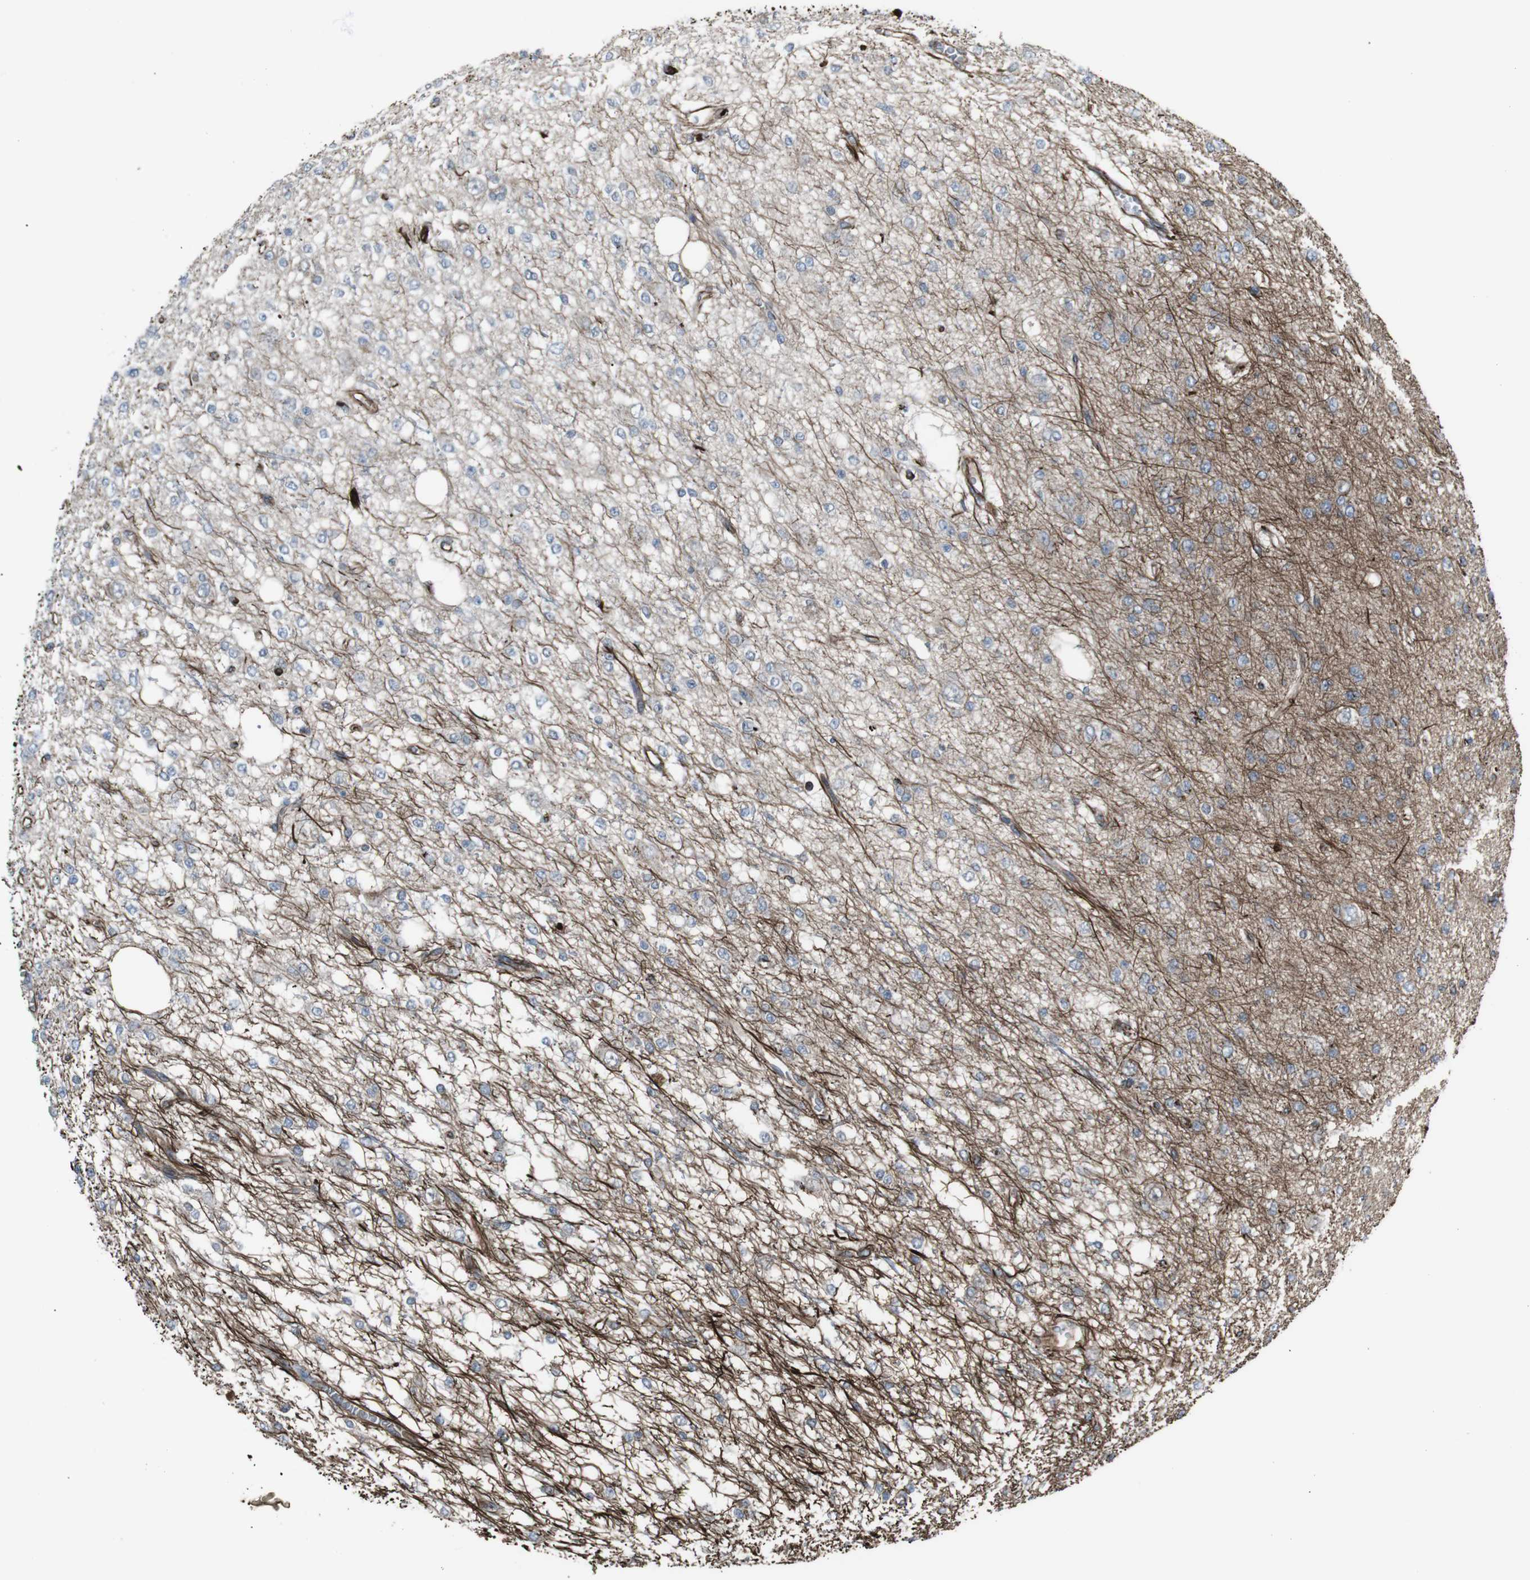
{"staining": {"intensity": "negative", "quantity": "none", "location": "none"}, "tissue": "glioma", "cell_type": "Tumor cells", "image_type": "cancer", "snomed": [{"axis": "morphology", "description": "Glioma, malignant, Low grade"}, {"axis": "topography", "description": "Brain"}], "caption": "This is a photomicrograph of immunohistochemistry (IHC) staining of low-grade glioma (malignant), which shows no expression in tumor cells.", "gene": "TMEM141", "patient": {"sex": "male", "age": 38}}